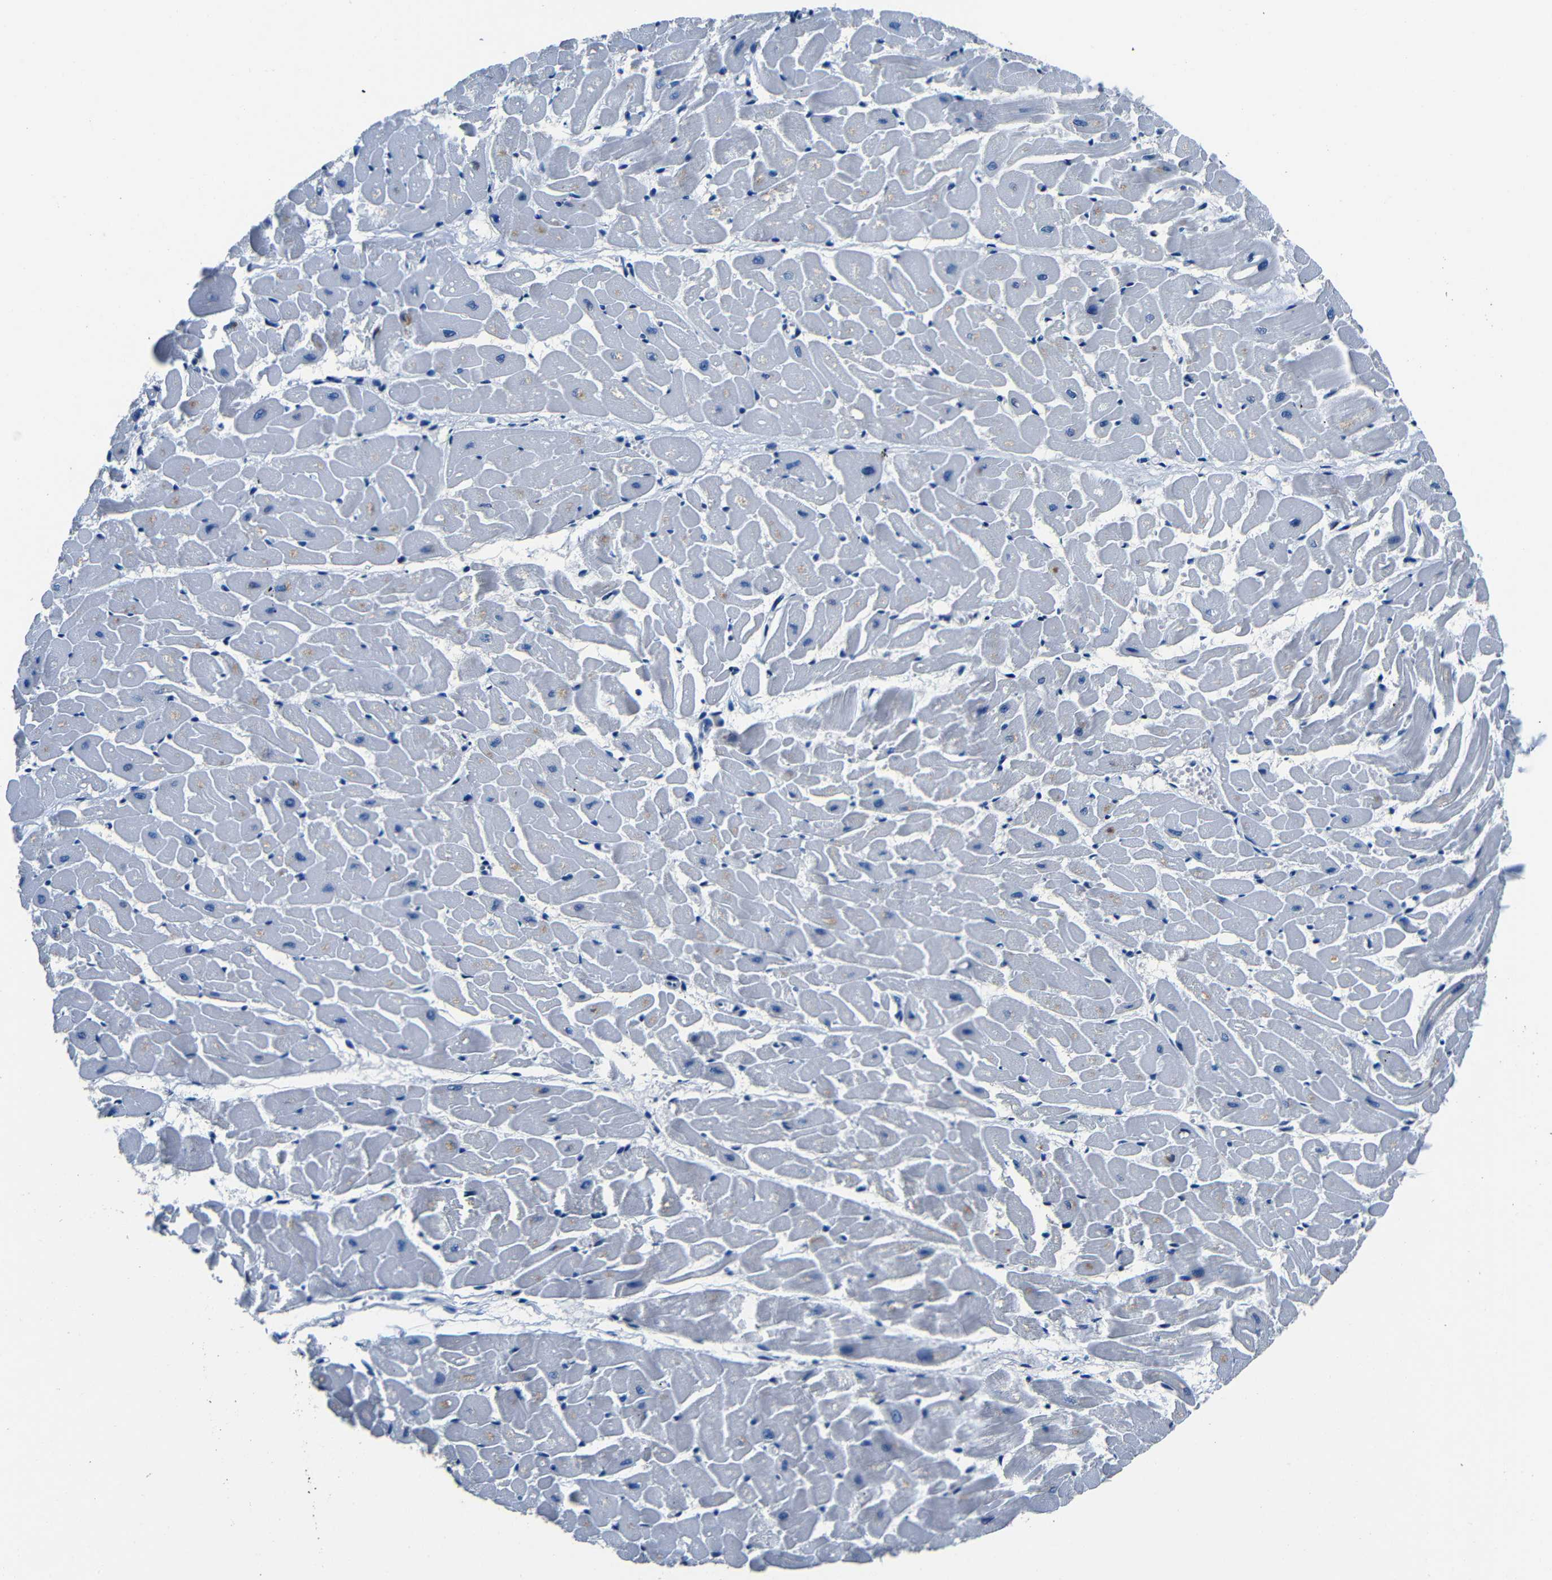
{"staining": {"intensity": "weak", "quantity": "<25%", "location": "cytoplasmic/membranous"}, "tissue": "heart muscle", "cell_type": "Cardiomyocytes", "image_type": "normal", "snomed": [{"axis": "morphology", "description": "Normal tissue, NOS"}, {"axis": "topography", "description": "Heart"}], "caption": "A histopathology image of heart muscle stained for a protein exhibits no brown staining in cardiomyocytes.", "gene": "NCMAP", "patient": {"sex": "female", "age": 19}}